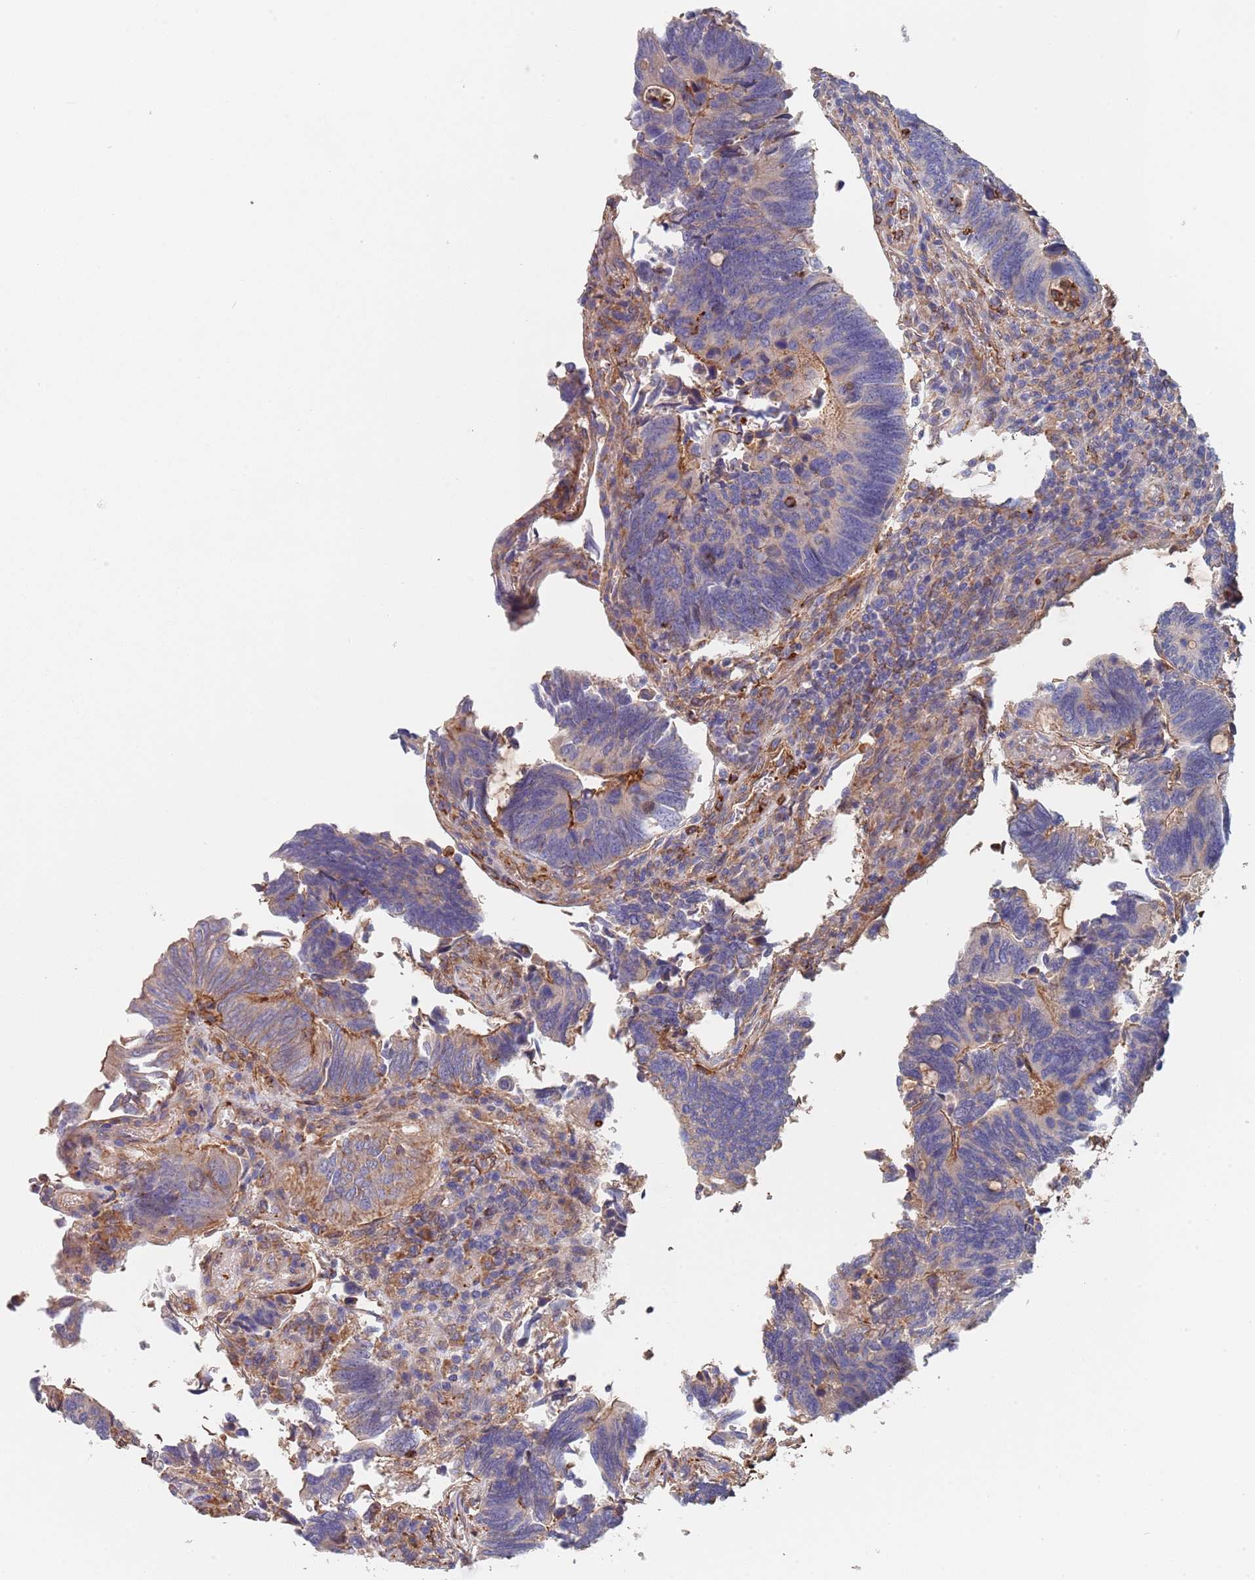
{"staining": {"intensity": "moderate", "quantity": "<25%", "location": "cytoplasmic/membranous"}, "tissue": "colorectal cancer", "cell_type": "Tumor cells", "image_type": "cancer", "snomed": [{"axis": "morphology", "description": "Adenocarcinoma, NOS"}, {"axis": "topography", "description": "Colon"}], "caption": "A micrograph of human adenocarcinoma (colorectal) stained for a protein exhibits moderate cytoplasmic/membranous brown staining in tumor cells. The staining was performed using DAB (3,3'-diaminobenzidine) to visualize the protein expression in brown, while the nuclei were stained in blue with hematoxylin (Magnification: 20x).", "gene": "DCUN1D3", "patient": {"sex": "male", "age": 87}}